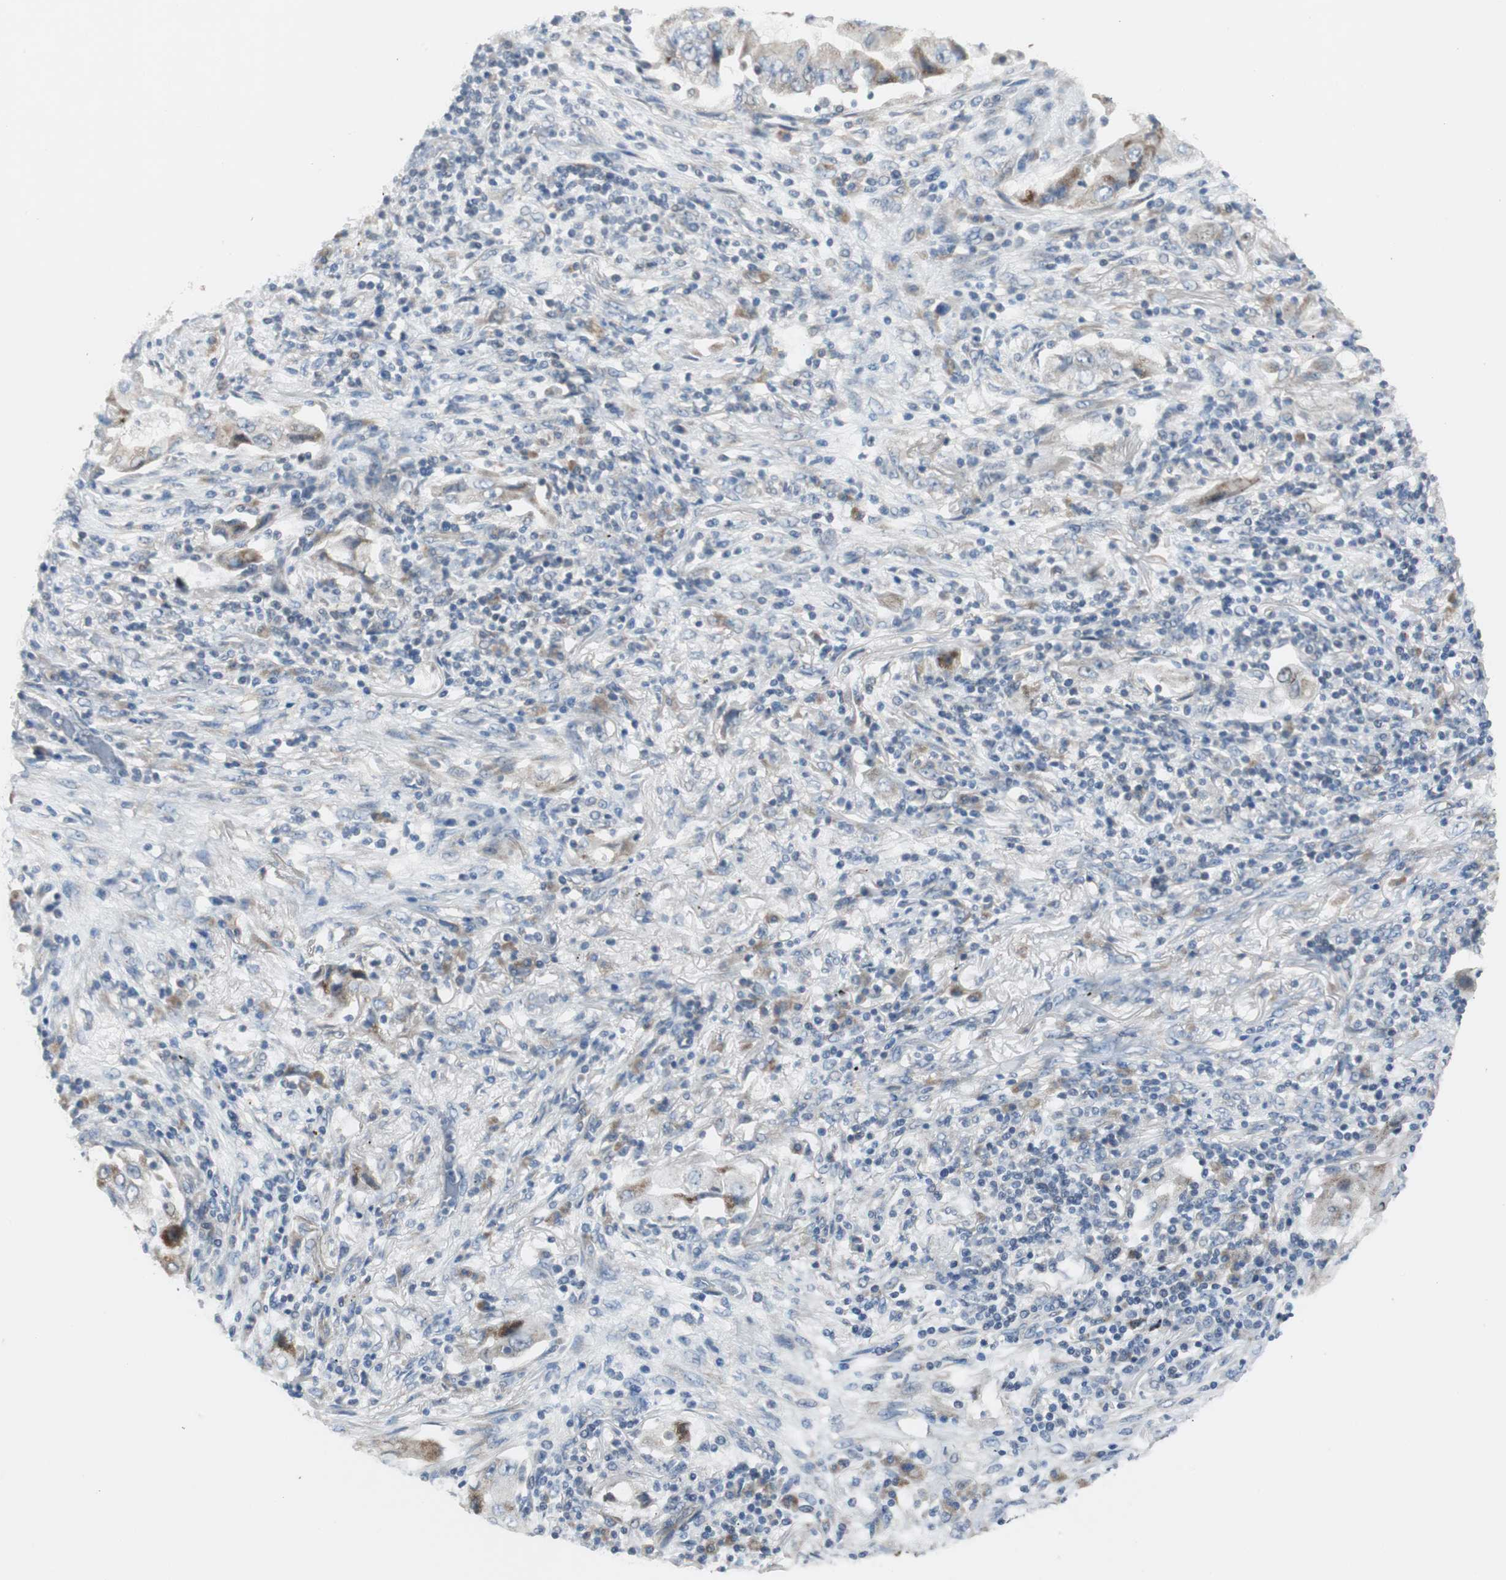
{"staining": {"intensity": "moderate", "quantity": "<25%", "location": "cytoplasmic/membranous"}, "tissue": "lung cancer", "cell_type": "Tumor cells", "image_type": "cancer", "snomed": [{"axis": "morphology", "description": "Adenocarcinoma, NOS"}, {"axis": "topography", "description": "Lung"}], "caption": "Lung adenocarcinoma was stained to show a protein in brown. There is low levels of moderate cytoplasmic/membranous staining in about <25% of tumor cells.", "gene": "MYT1", "patient": {"sex": "female", "age": 65}}